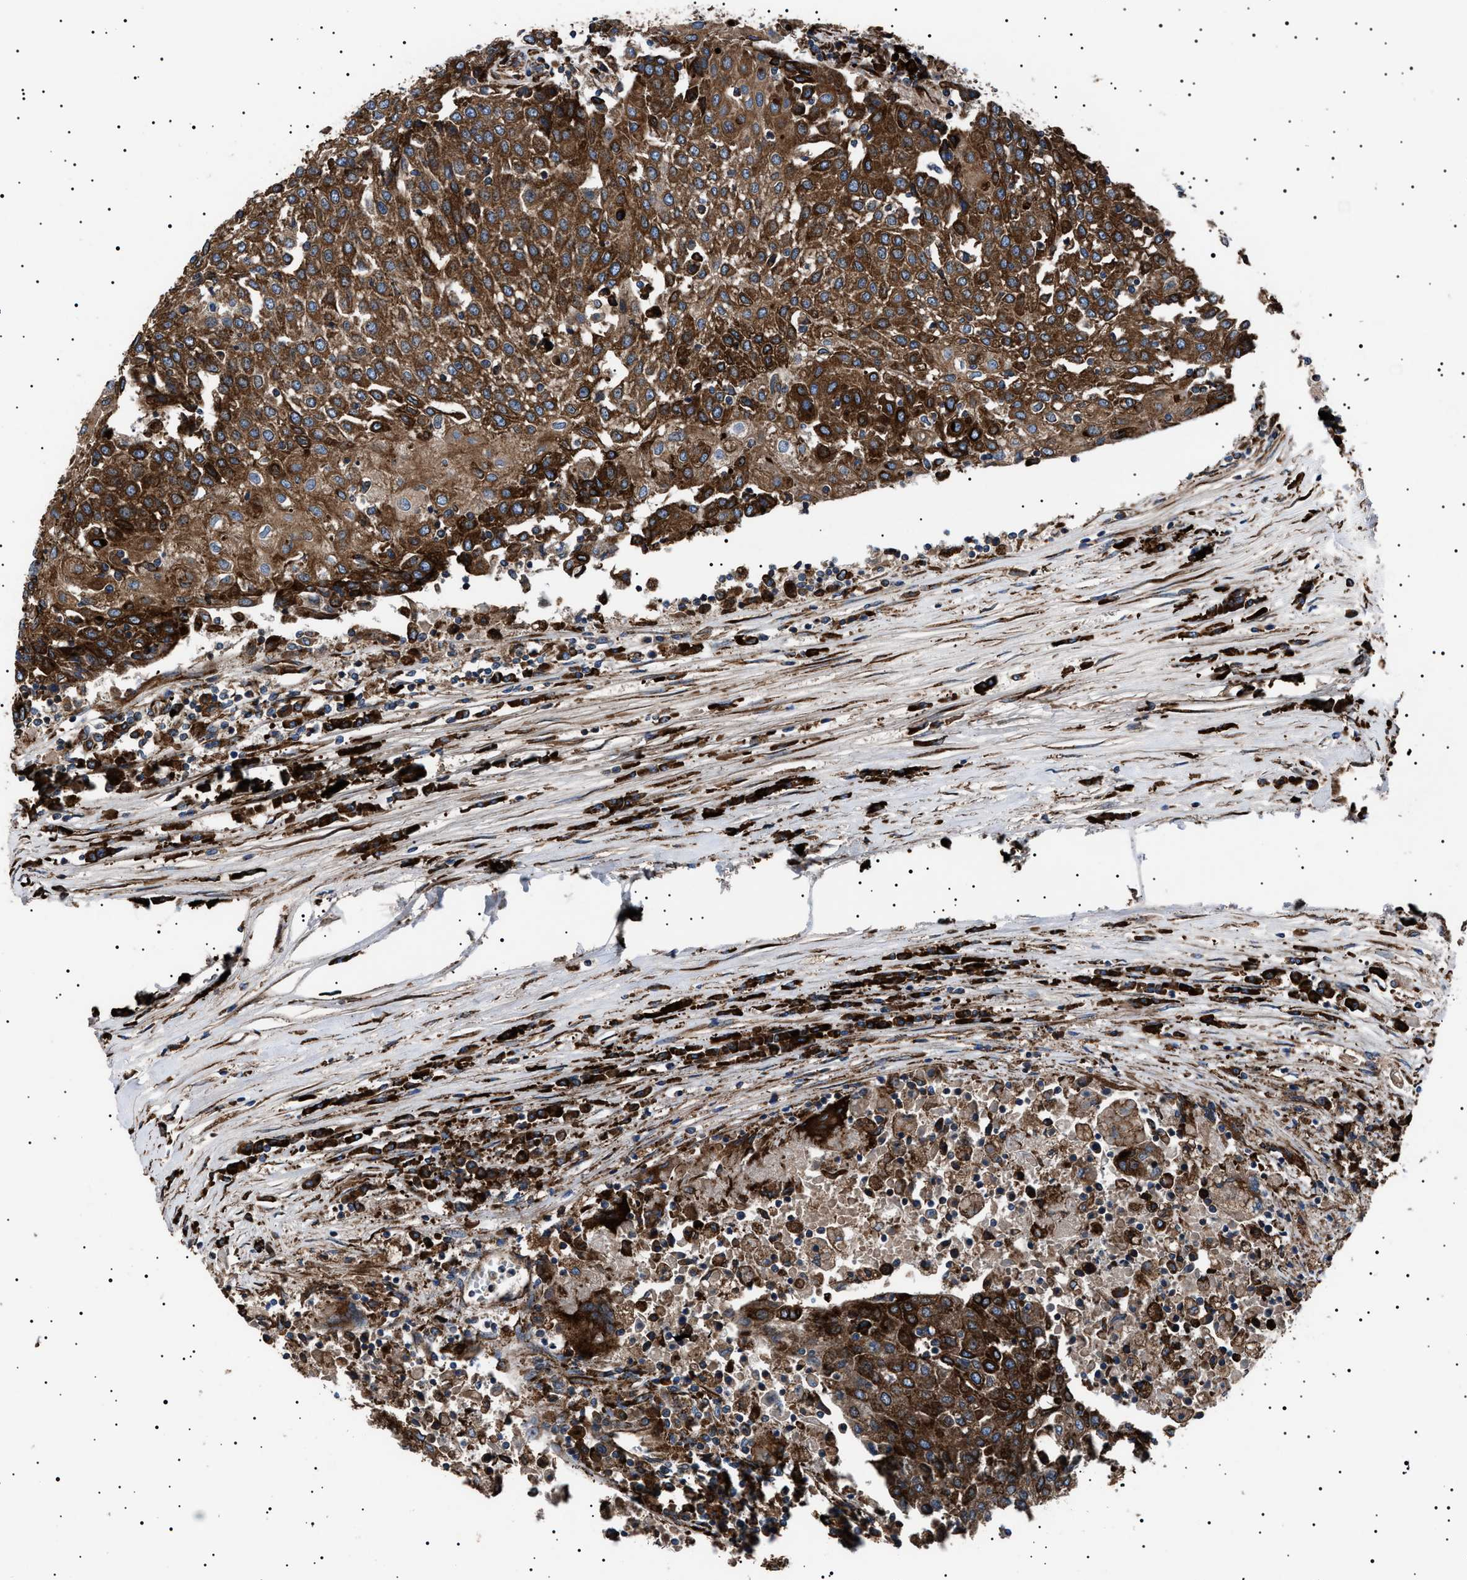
{"staining": {"intensity": "strong", "quantity": ">75%", "location": "cytoplasmic/membranous"}, "tissue": "urothelial cancer", "cell_type": "Tumor cells", "image_type": "cancer", "snomed": [{"axis": "morphology", "description": "Urothelial carcinoma, High grade"}, {"axis": "topography", "description": "Urinary bladder"}], "caption": "This is an image of immunohistochemistry (IHC) staining of urothelial cancer, which shows strong positivity in the cytoplasmic/membranous of tumor cells.", "gene": "TOP1MT", "patient": {"sex": "female", "age": 85}}